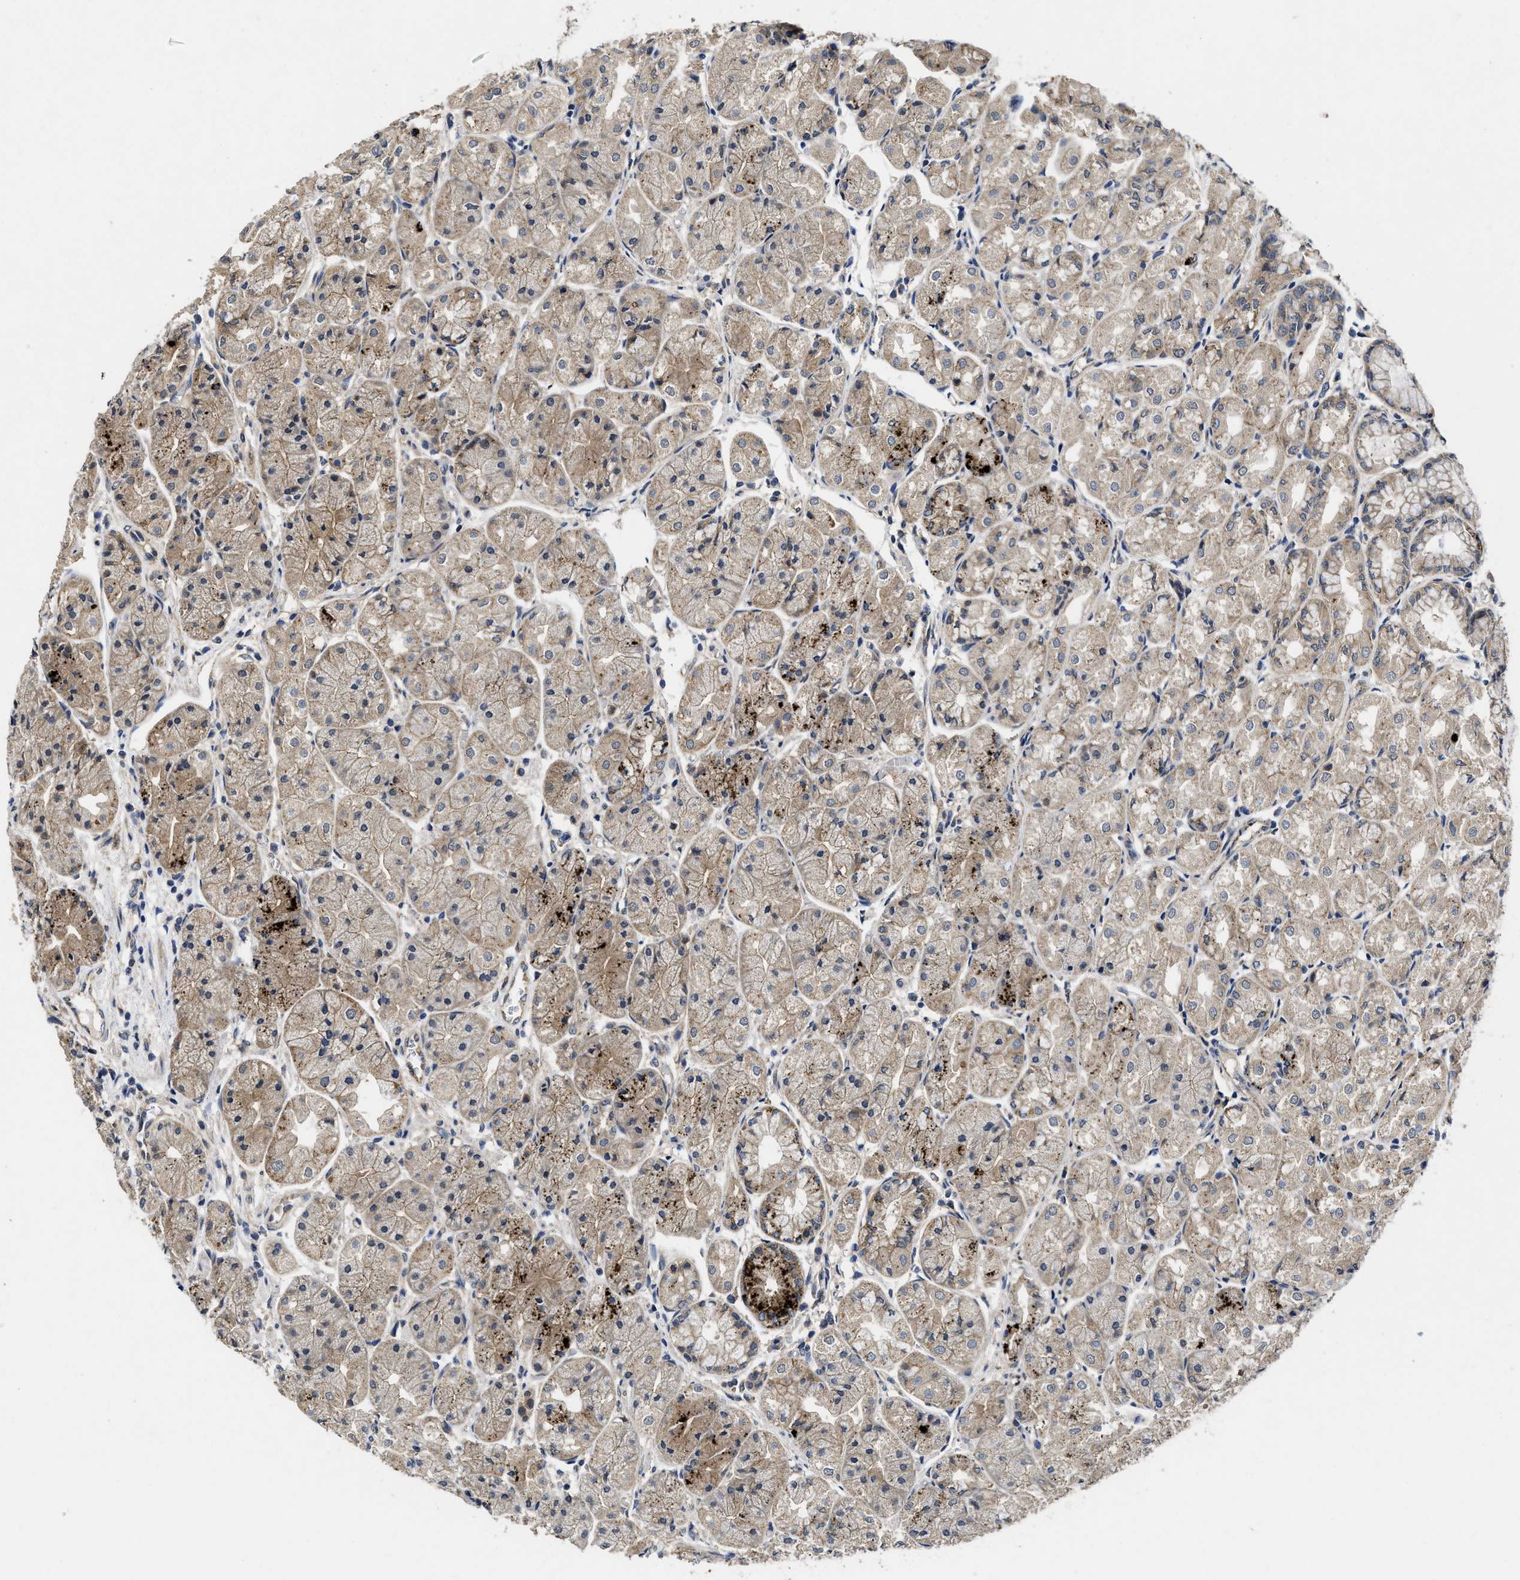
{"staining": {"intensity": "moderate", "quantity": "25%-75%", "location": "cytoplasmic/membranous"}, "tissue": "stomach", "cell_type": "Glandular cells", "image_type": "normal", "snomed": [{"axis": "morphology", "description": "Normal tissue, NOS"}, {"axis": "topography", "description": "Stomach, upper"}], "caption": "Human stomach stained with a brown dye reveals moderate cytoplasmic/membranous positive positivity in about 25%-75% of glandular cells.", "gene": "PKD2", "patient": {"sex": "male", "age": 72}}